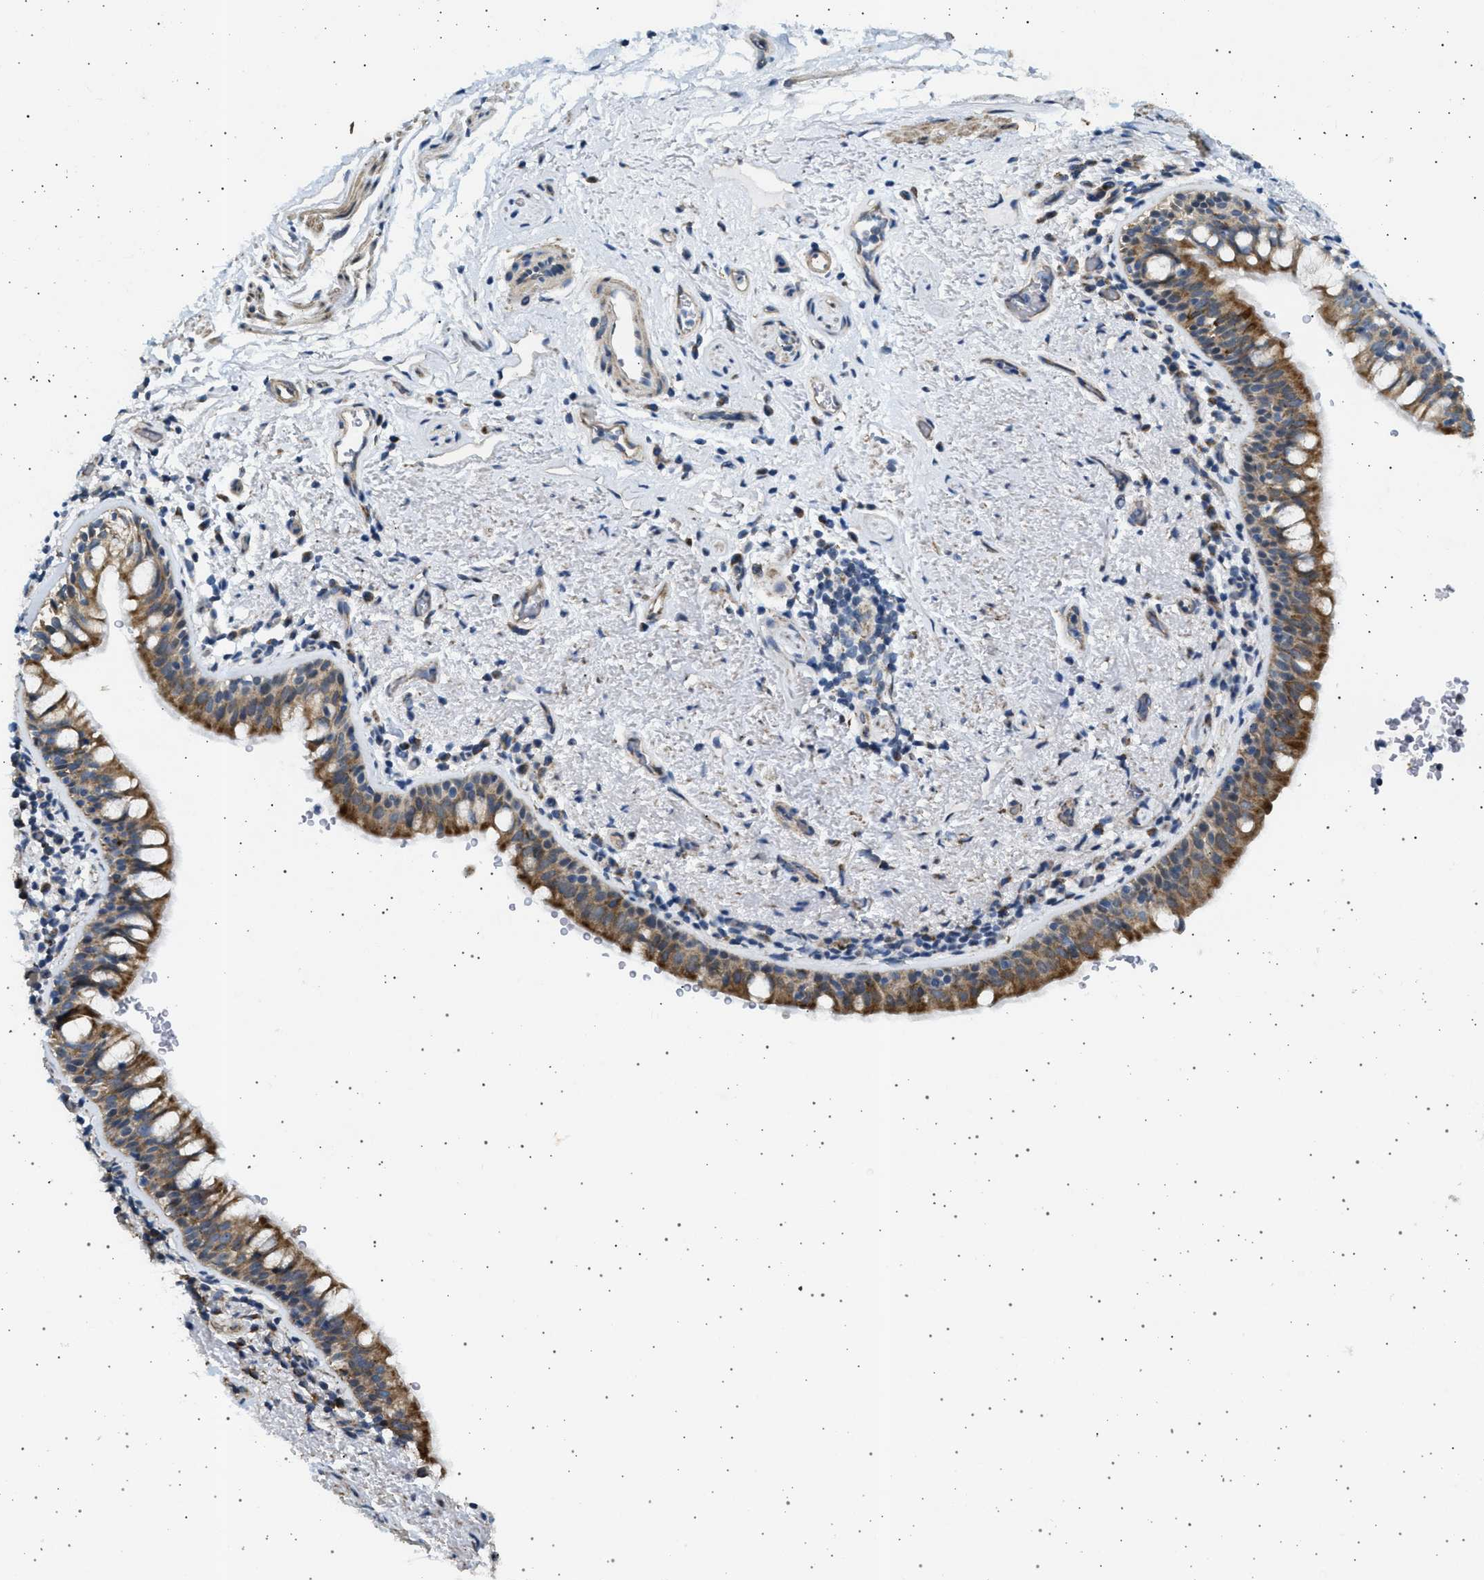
{"staining": {"intensity": "moderate", "quantity": ">75%", "location": "cytoplasmic/membranous"}, "tissue": "bronchus", "cell_type": "Respiratory epithelial cells", "image_type": "normal", "snomed": [{"axis": "morphology", "description": "Normal tissue, NOS"}, {"axis": "morphology", "description": "Inflammation, NOS"}, {"axis": "topography", "description": "Cartilage tissue"}, {"axis": "topography", "description": "Bronchus"}], "caption": "Protein expression analysis of normal human bronchus reveals moderate cytoplasmic/membranous positivity in about >75% of respiratory epithelial cells. Using DAB (brown) and hematoxylin (blue) stains, captured at high magnification using brightfield microscopy.", "gene": "KCNA4", "patient": {"sex": "male", "age": 77}}